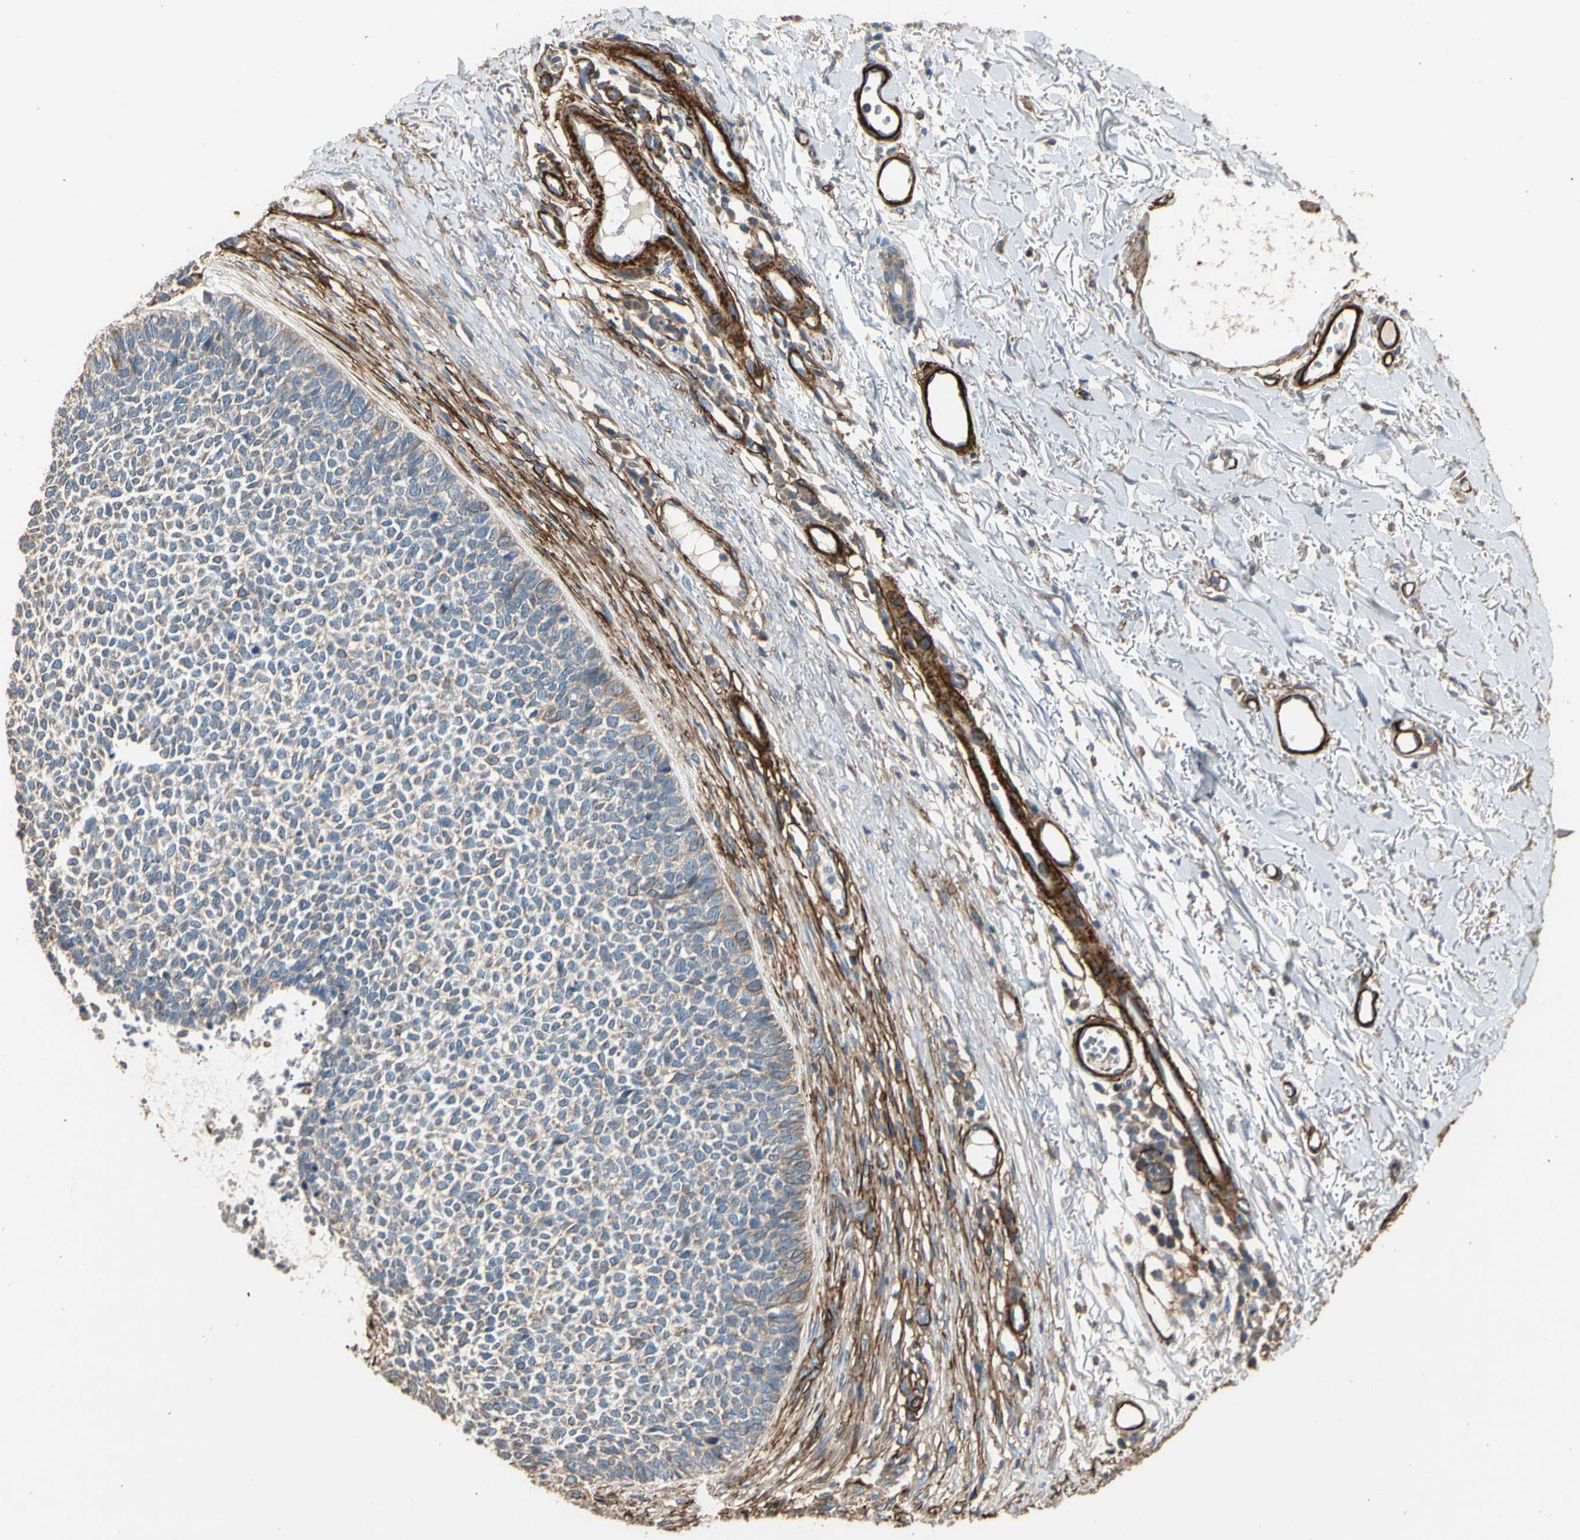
{"staining": {"intensity": "weak", "quantity": "25%-75%", "location": "cytoplasmic/membranous"}, "tissue": "skin cancer", "cell_type": "Tumor cells", "image_type": "cancer", "snomed": [{"axis": "morphology", "description": "Basal cell carcinoma"}, {"axis": "topography", "description": "Skin"}], "caption": "Protein expression analysis of basal cell carcinoma (skin) reveals weak cytoplasmic/membranous positivity in approximately 25%-75% of tumor cells.", "gene": "SUSD2", "patient": {"sex": "female", "age": 84}}